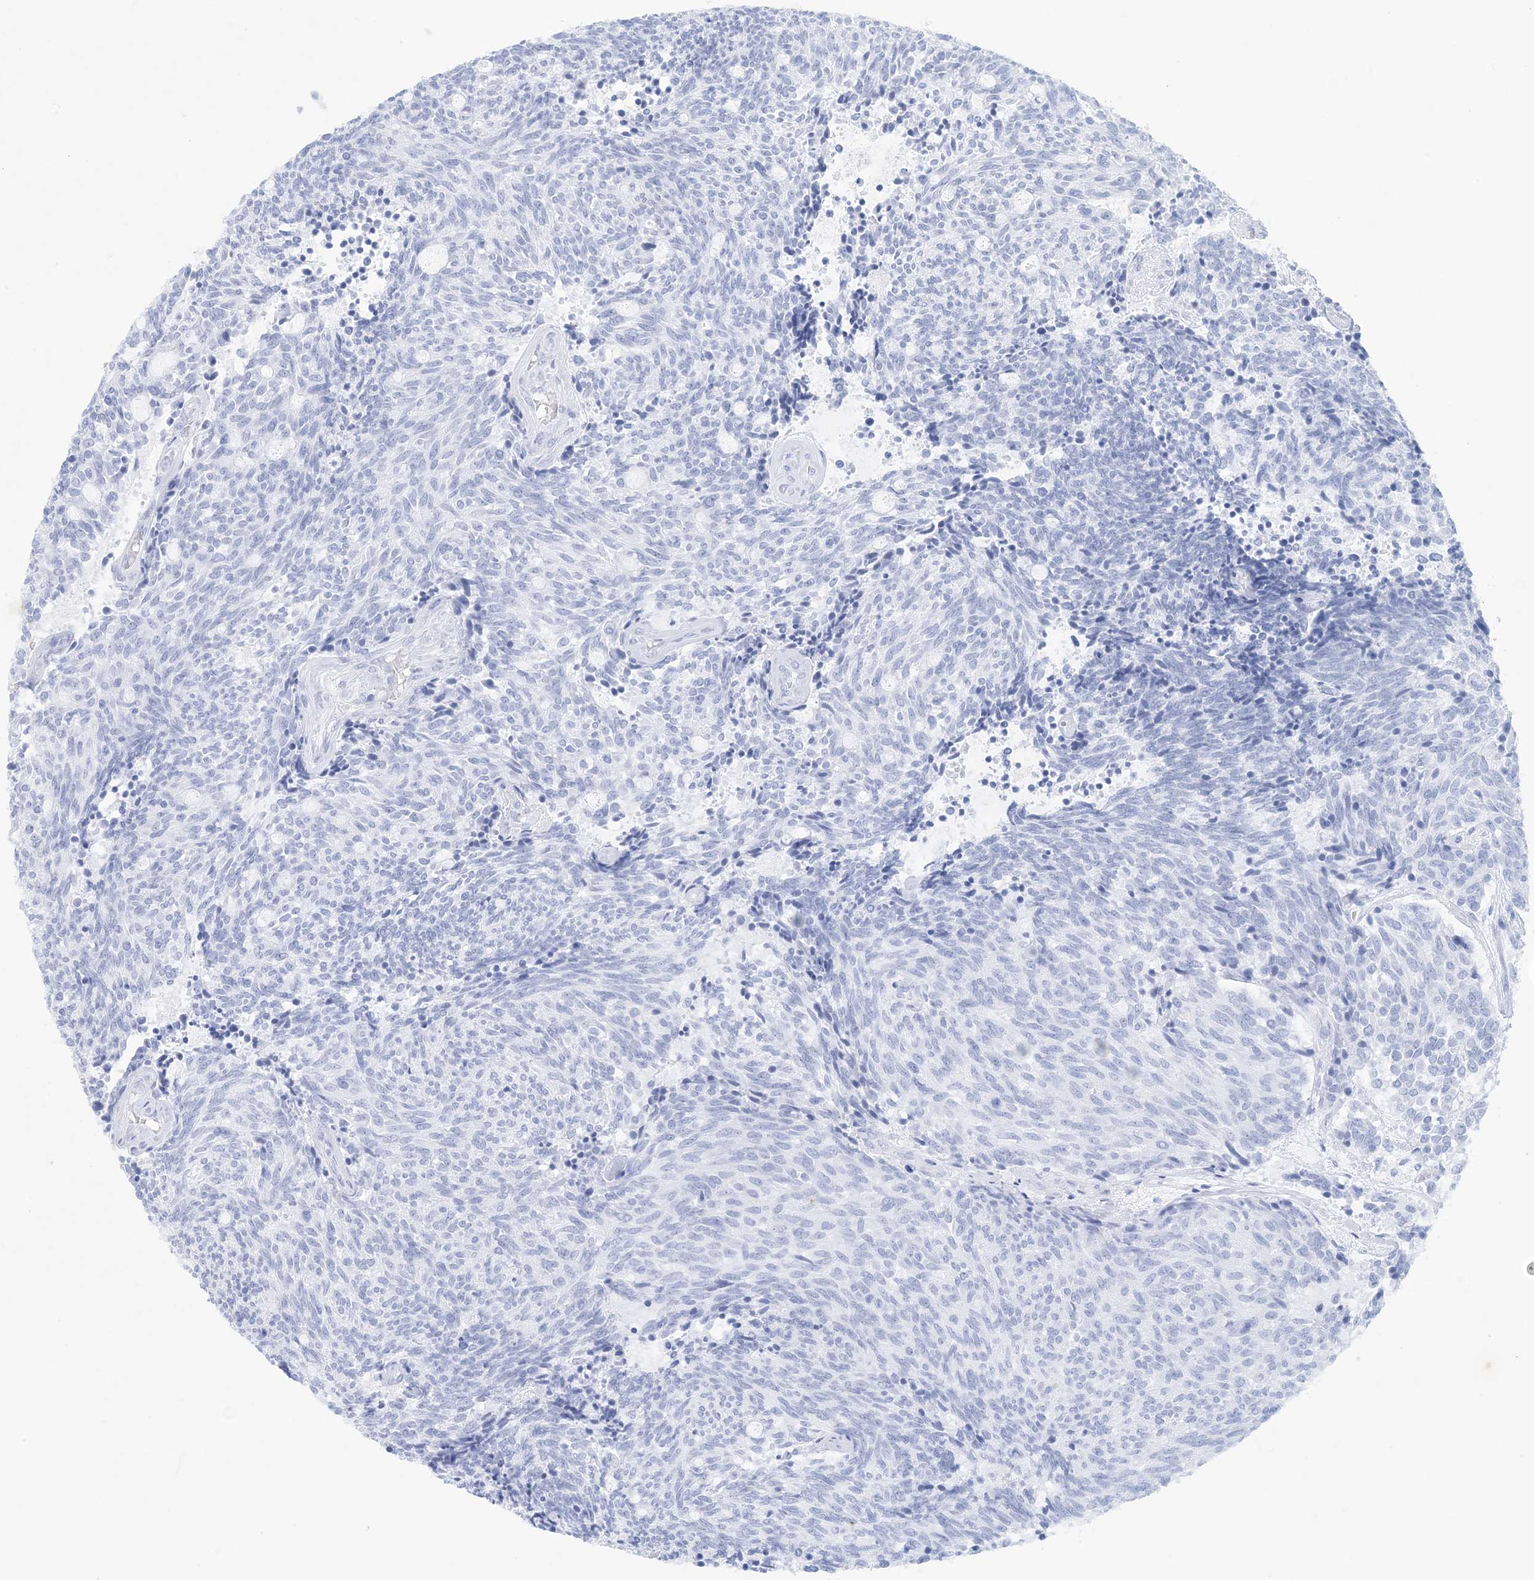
{"staining": {"intensity": "negative", "quantity": "none", "location": "none"}, "tissue": "carcinoid", "cell_type": "Tumor cells", "image_type": "cancer", "snomed": [{"axis": "morphology", "description": "Carcinoid, malignant, NOS"}, {"axis": "topography", "description": "Pancreas"}], "caption": "Image shows no protein expression in tumor cells of malignant carcinoid tissue. The staining is performed using DAB brown chromogen with nuclei counter-stained in using hematoxylin.", "gene": "HMGCS1", "patient": {"sex": "female", "age": 54}}